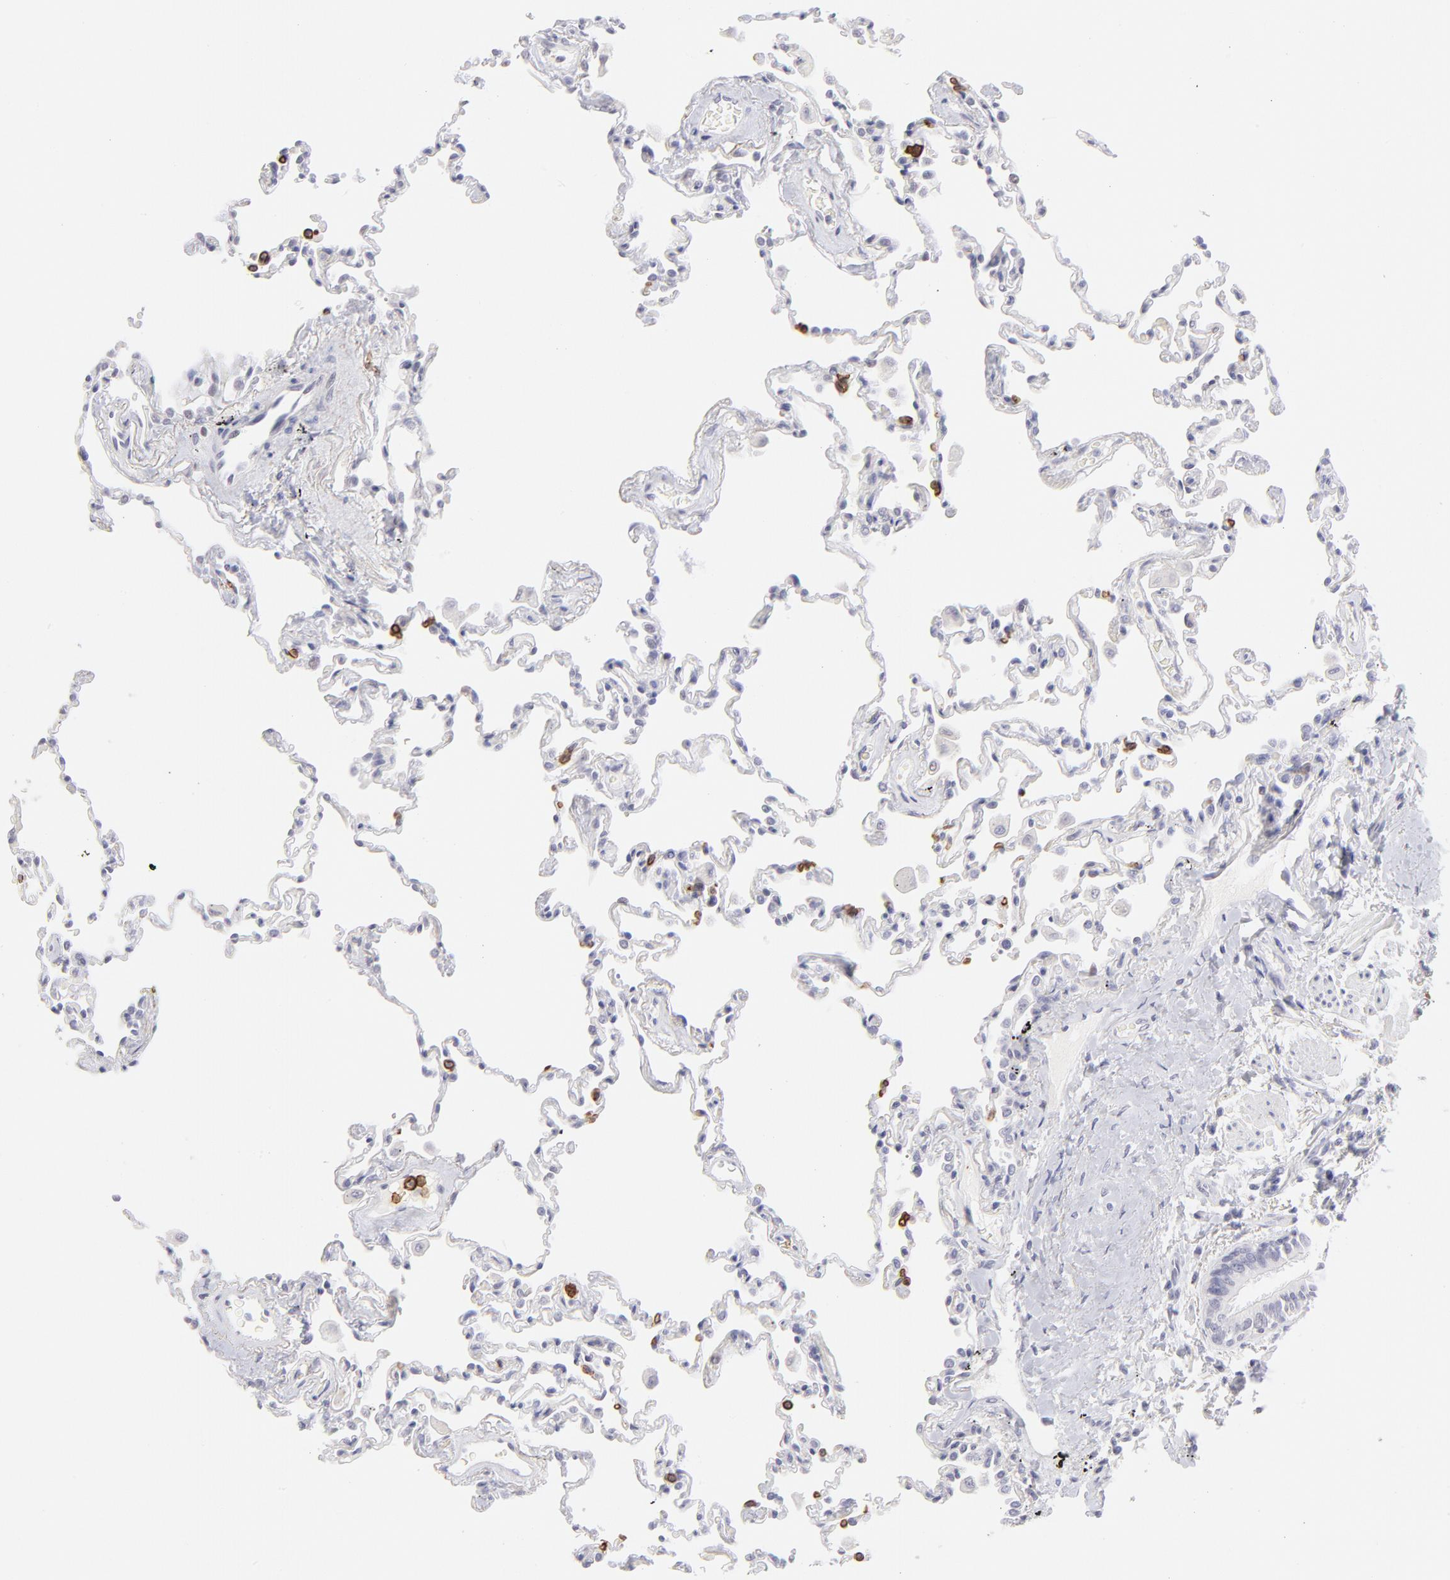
{"staining": {"intensity": "negative", "quantity": "none", "location": "none"}, "tissue": "lung", "cell_type": "Alveolar cells", "image_type": "normal", "snomed": [{"axis": "morphology", "description": "Normal tissue, NOS"}, {"axis": "topography", "description": "Lung"}], "caption": "Immunohistochemistry (IHC) micrograph of normal lung stained for a protein (brown), which exhibits no expression in alveolar cells.", "gene": "LTB4R", "patient": {"sex": "male", "age": 59}}